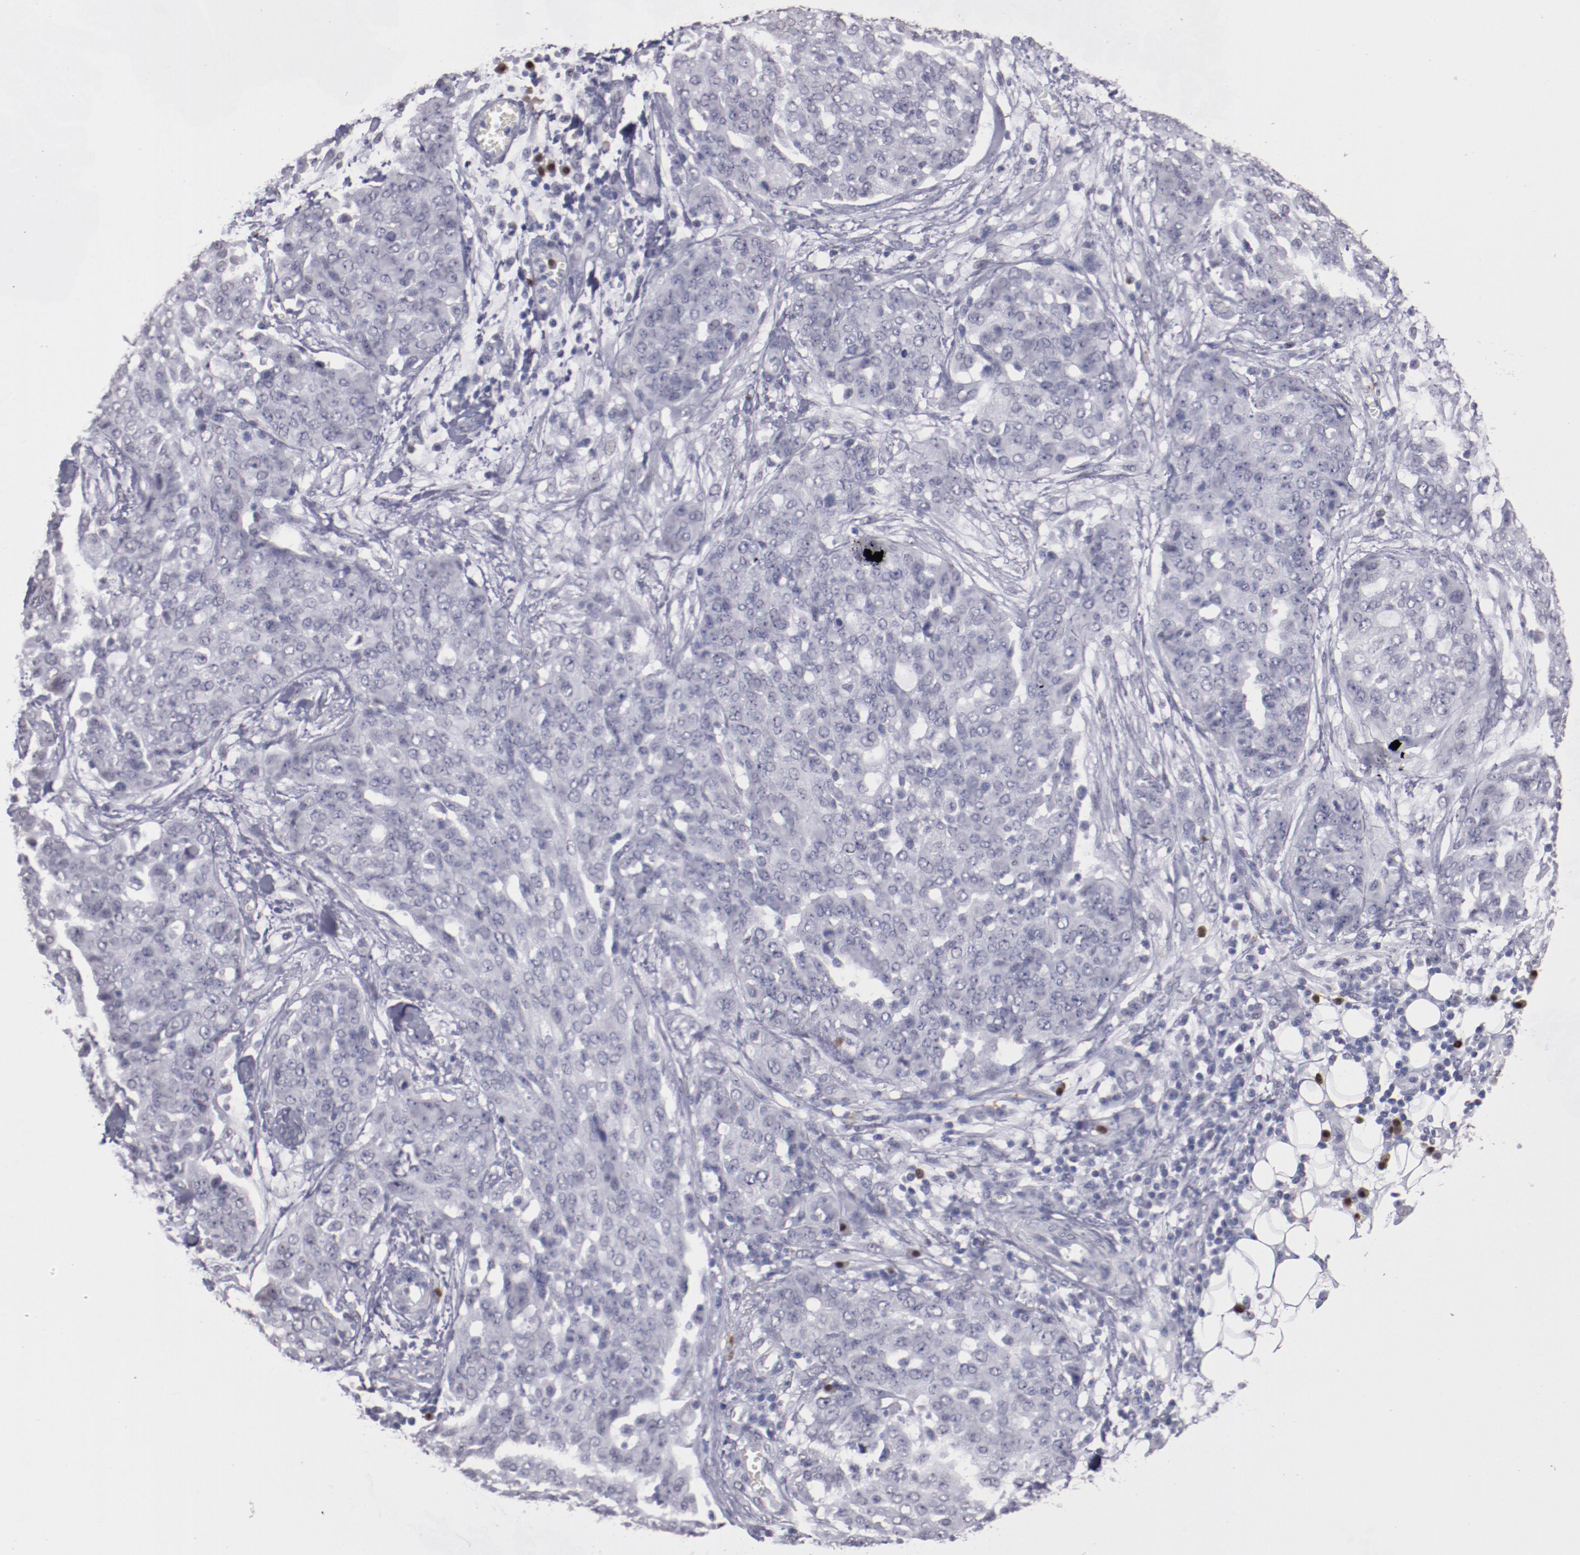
{"staining": {"intensity": "negative", "quantity": "none", "location": "none"}, "tissue": "ovarian cancer", "cell_type": "Tumor cells", "image_type": "cancer", "snomed": [{"axis": "morphology", "description": "Cystadenocarcinoma, serous, NOS"}, {"axis": "topography", "description": "Soft tissue"}, {"axis": "topography", "description": "Ovary"}], "caption": "There is no significant staining in tumor cells of ovarian cancer.", "gene": "IRF4", "patient": {"sex": "female", "age": 57}}